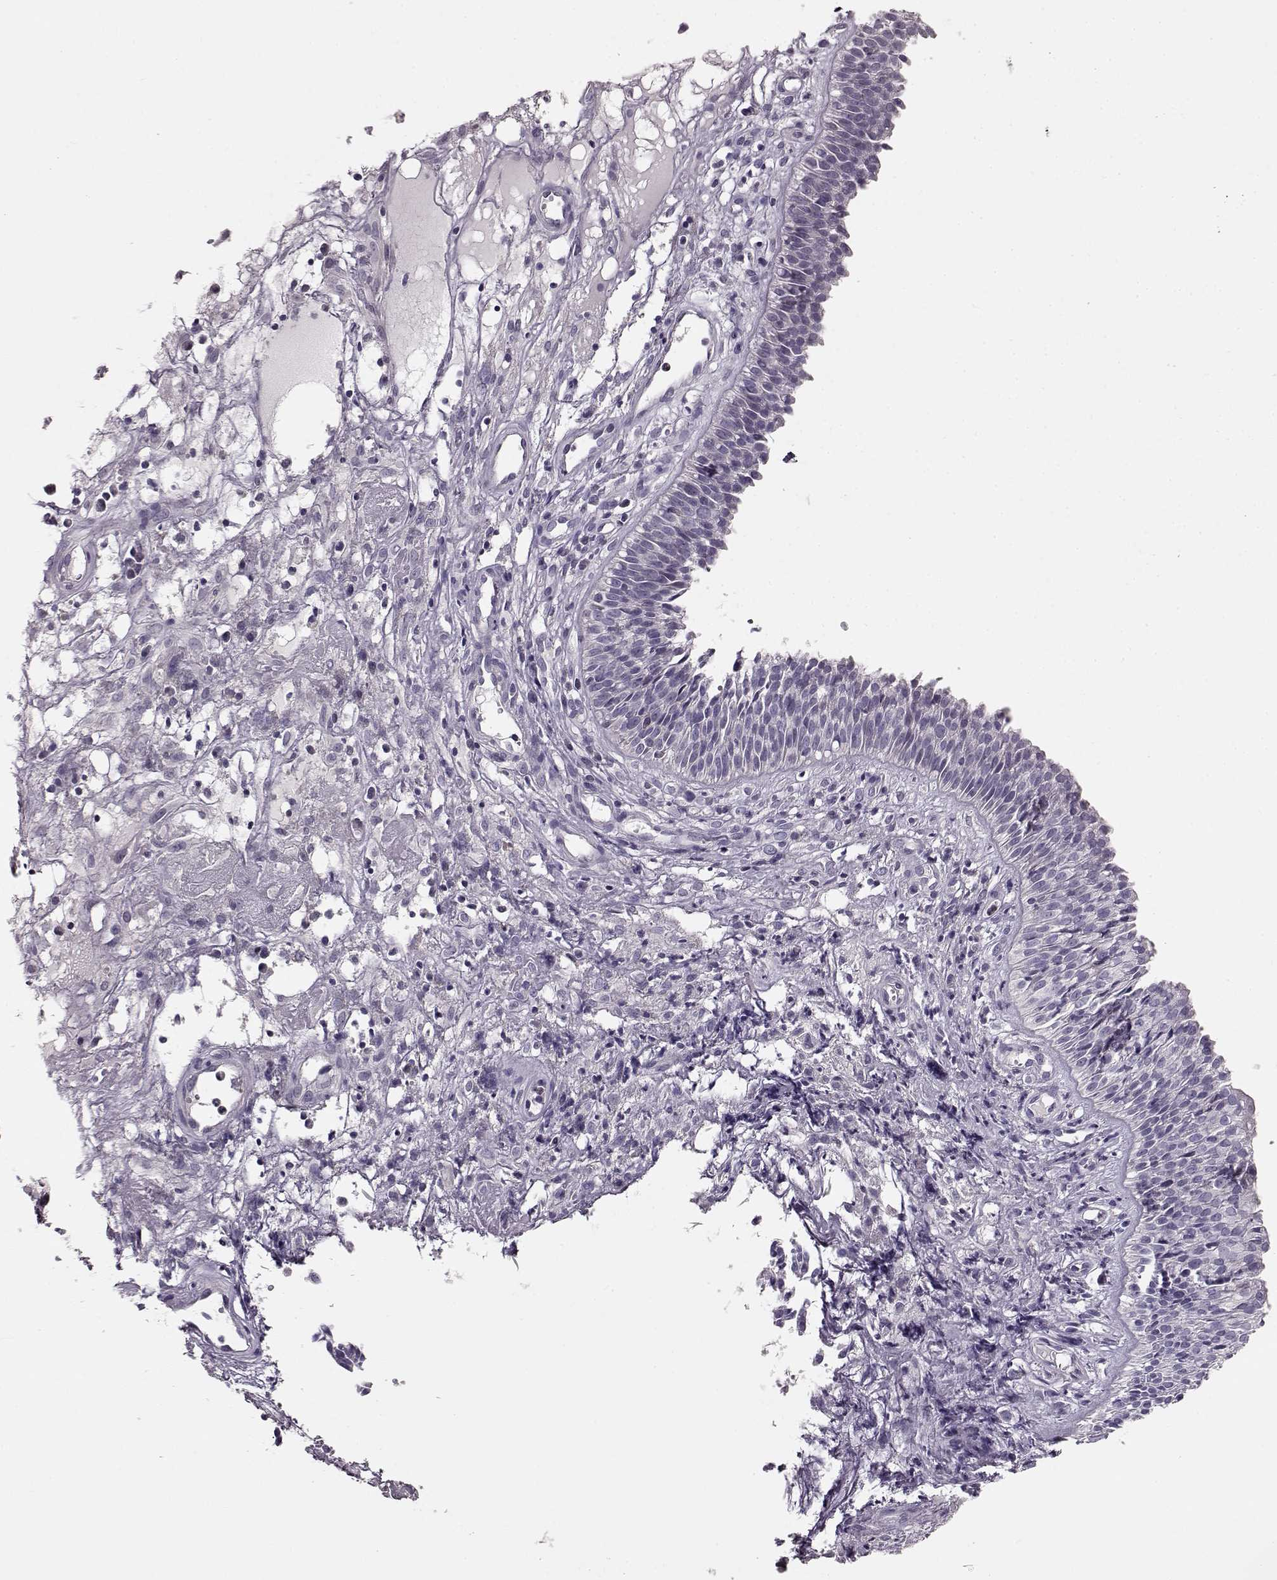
{"staining": {"intensity": "negative", "quantity": "none", "location": "none"}, "tissue": "nasopharynx", "cell_type": "Respiratory epithelial cells", "image_type": "normal", "snomed": [{"axis": "morphology", "description": "Normal tissue, NOS"}, {"axis": "topography", "description": "Nasopharynx"}], "caption": "The photomicrograph reveals no staining of respiratory epithelial cells in normal nasopharynx. Nuclei are stained in blue.", "gene": "RP1L1", "patient": {"sex": "male", "age": 31}}